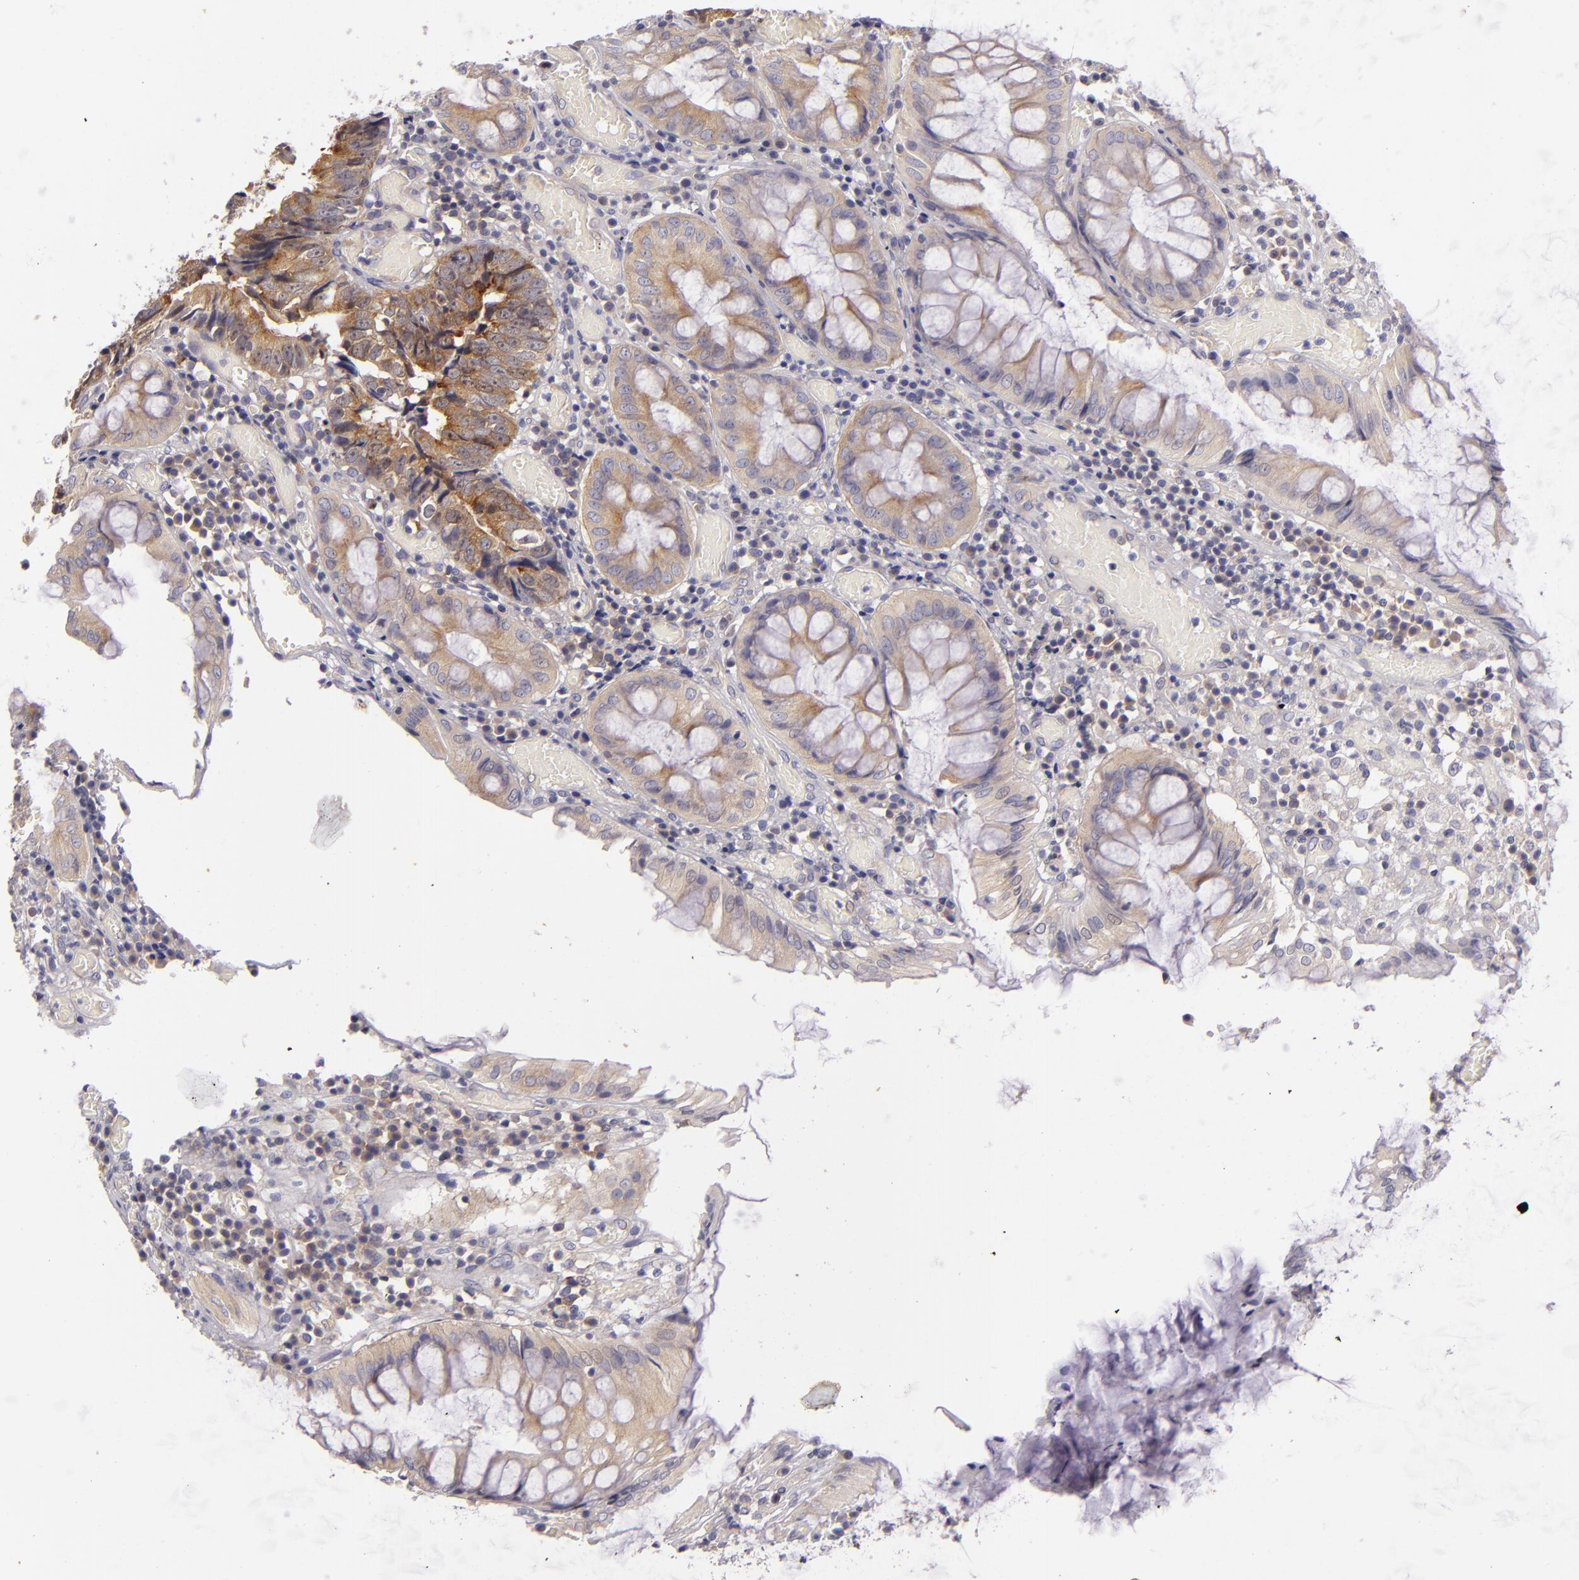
{"staining": {"intensity": "moderate", "quantity": "25%-75%", "location": "cytoplasmic/membranous"}, "tissue": "colorectal cancer", "cell_type": "Tumor cells", "image_type": "cancer", "snomed": [{"axis": "morphology", "description": "Adenocarcinoma, NOS"}, {"axis": "topography", "description": "Rectum"}], "caption": "An IHC histopathology image of neoplastic tissue is shown. Protein staining in brown shows moderate cytoplasmic/membranous positivity in colorectal cancer (adenocarcinoma) within tumor cells.", "gene": "UPF3B", "patient": {"sex": "female", "age": 98}}